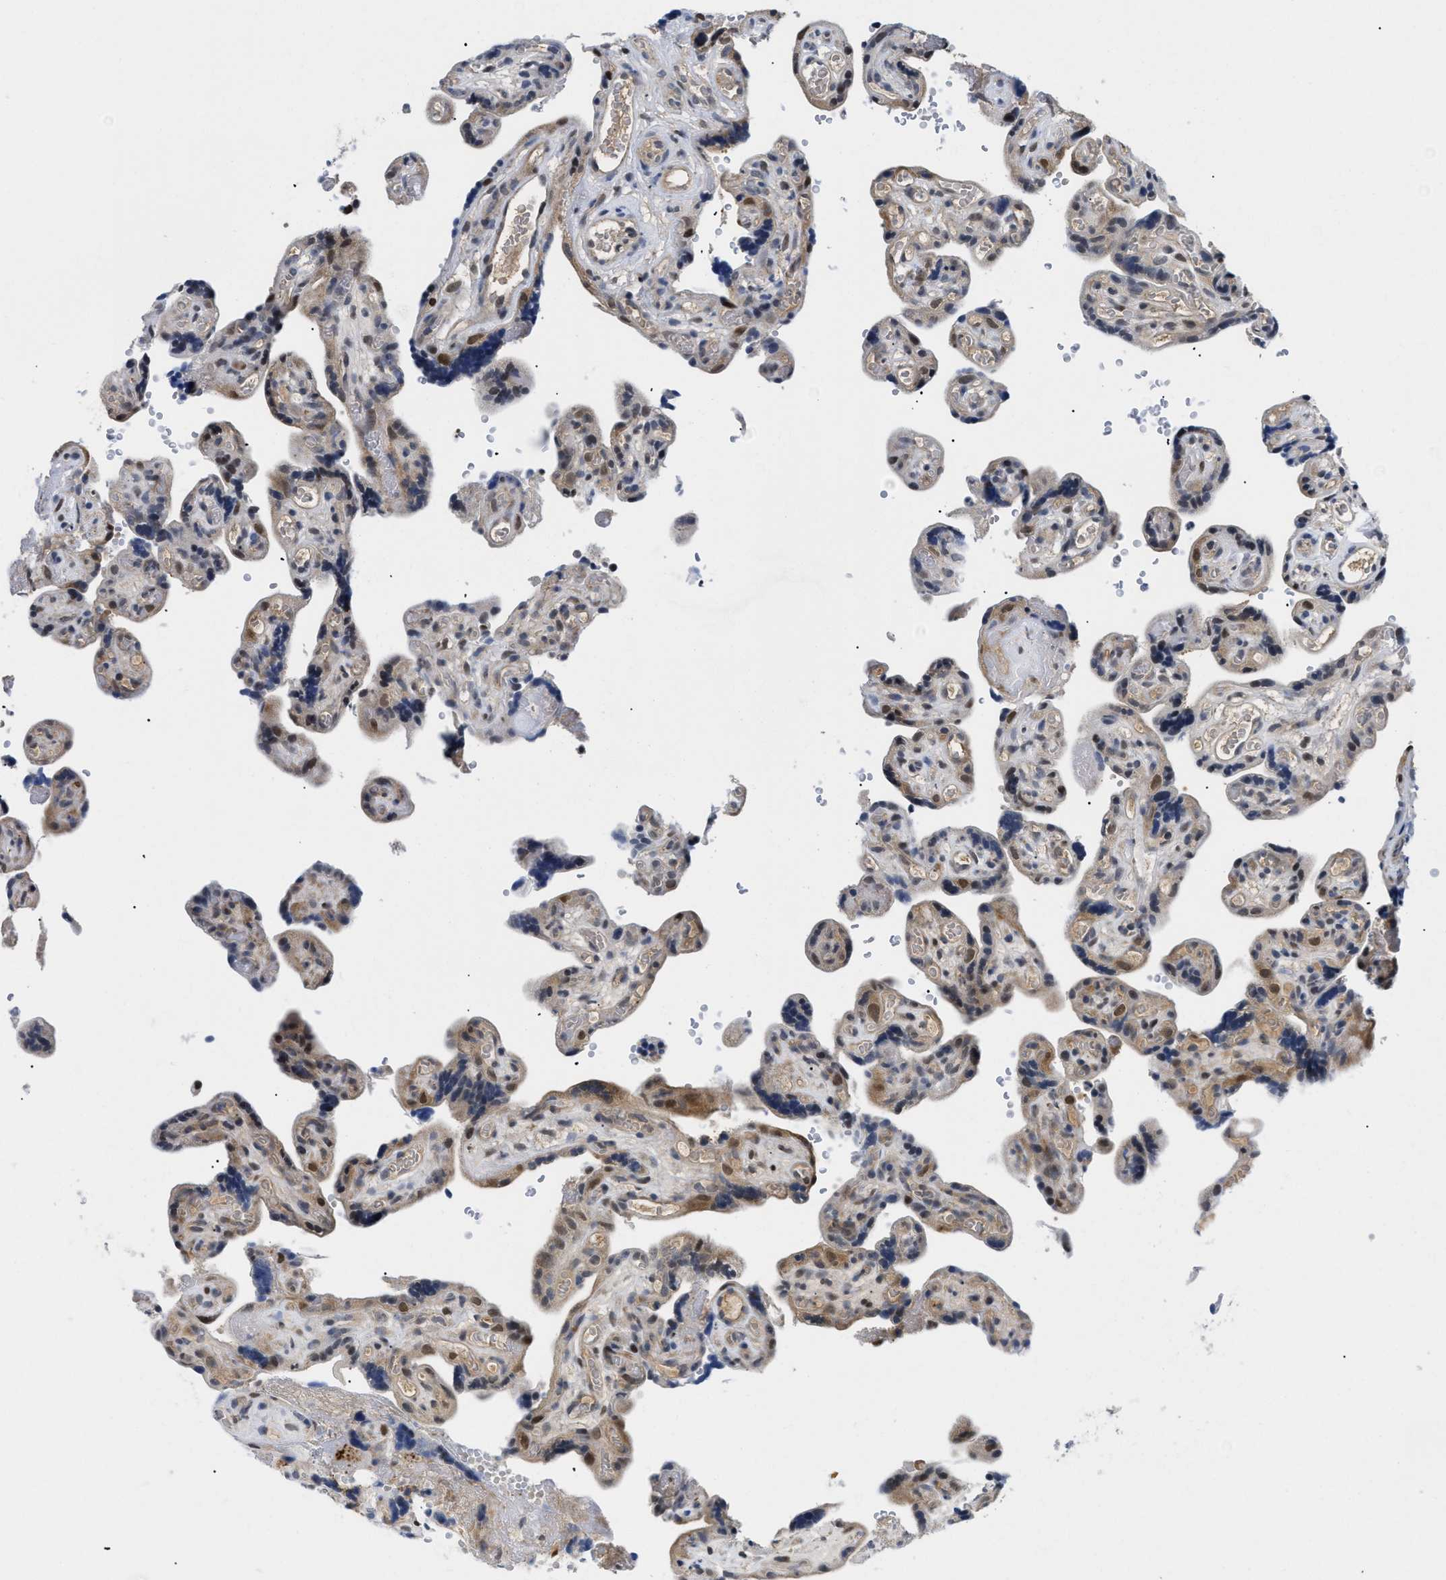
{"staining": {"intensity": "strong", "quantity": ">75%", "location": "nuclear"}, "tissue": "placenta", "cell_type": "Decidual cells", "image_type": "normal", "snomed": [{"axis": "morphology", "description": "Normal tissue, NOS"}, {"axis": "topography", "description": "Placenta"}], "caption": "Protein expression analysis of normal human placenta reveals strong nuclear expression in about >75% of decidual cells.", "gene": "SLC29A2", "patient": {"sex": "female", "age": 30}}